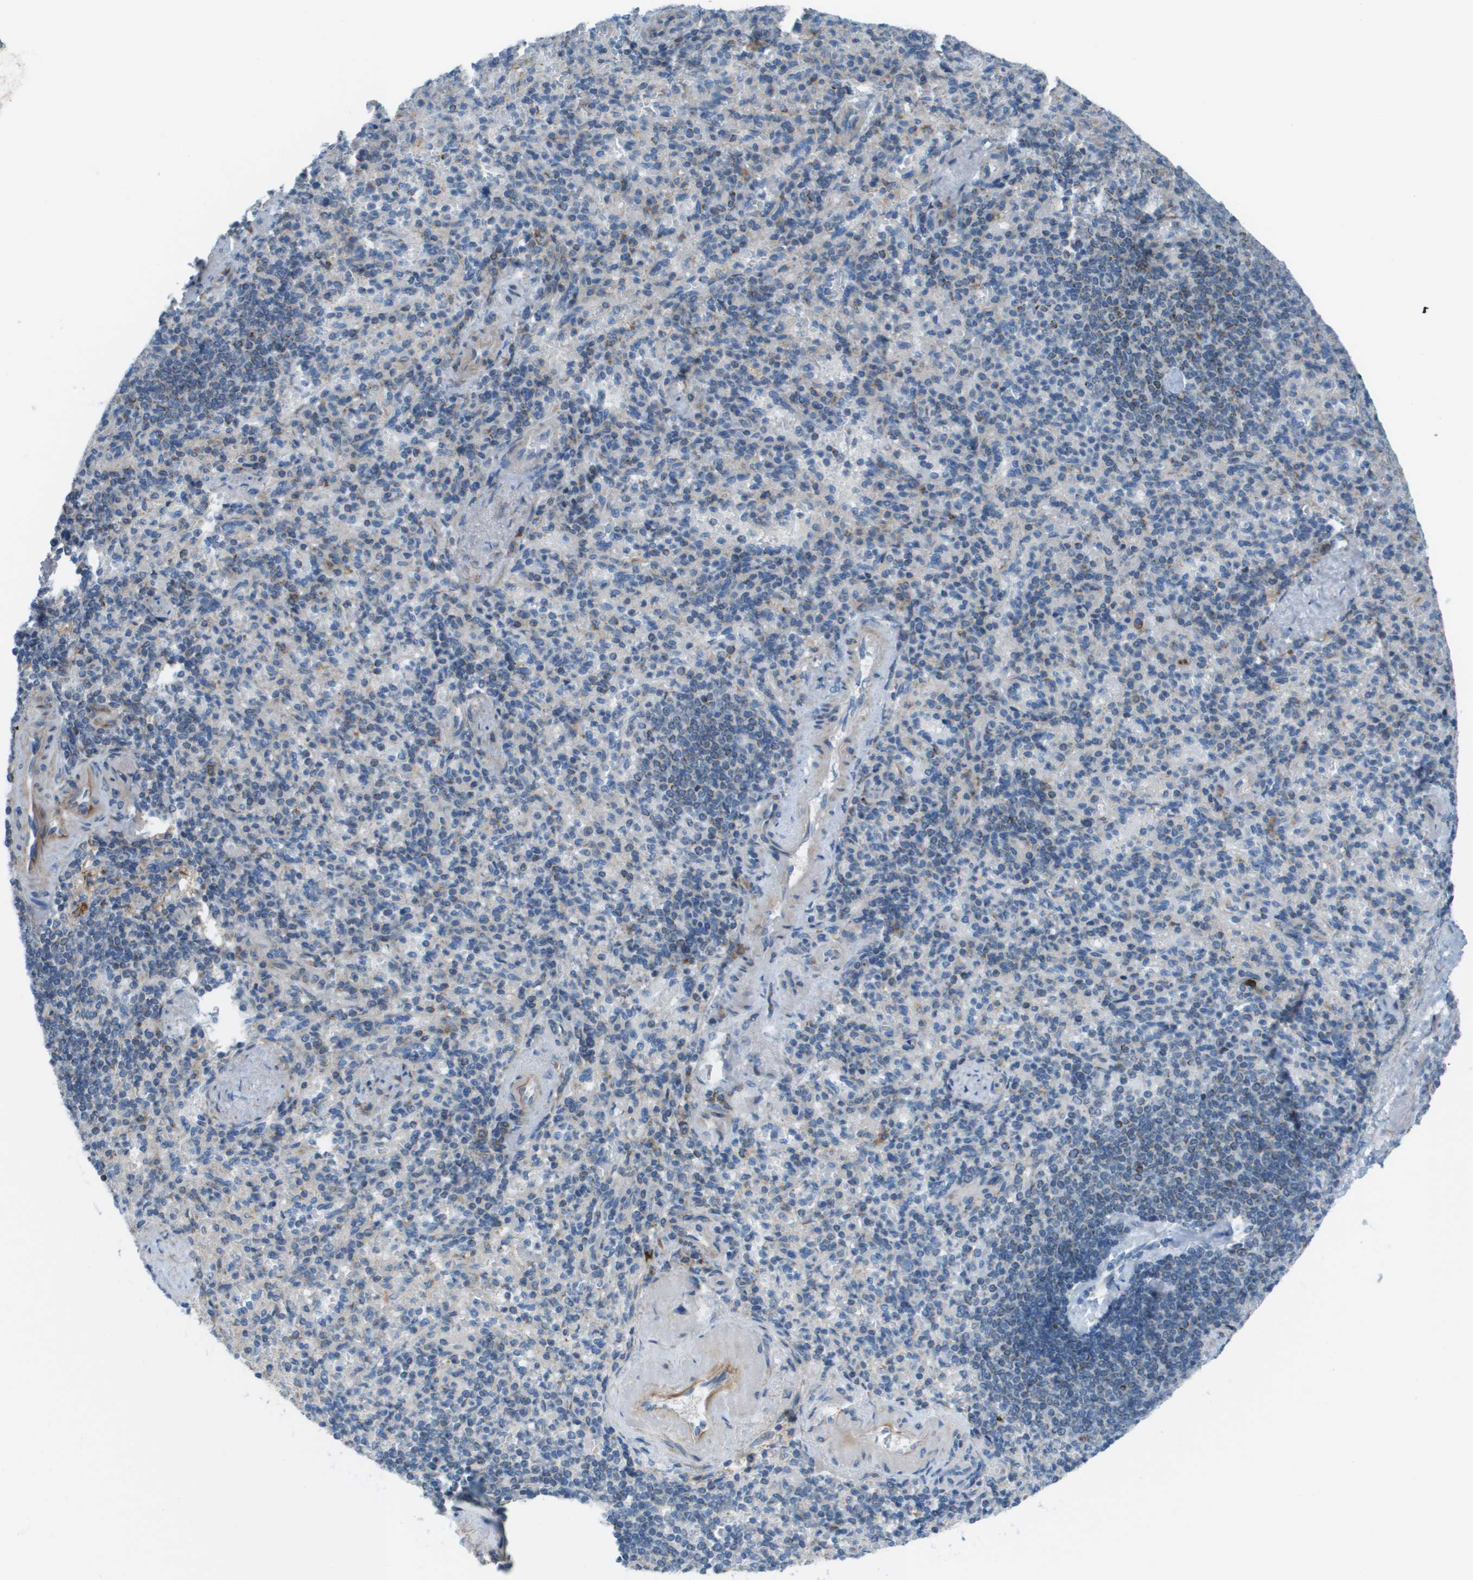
{"staining": {"intensity": "moderate", "quantity": "<25%", "location": "cytoplasmic/membranous"}, "tissue": "spleen", "cell_type": "Cells in red pulp", "image_type": "normal", "snomed": [{"axis": "morphology", "description": "Normal tissue, NOS"}, {"axis": "topography", "description": "Spleen"}], "caption": "Spleen stained with IHC shows moderate cytoplasmic/membranous positivity in approximately <25% of cells in red pulp. (brown staining indicates protein expression, while blue staining denotes nuclei).", "gene": "GALNT6", "patient": {"sex": "female", "age": 74}}